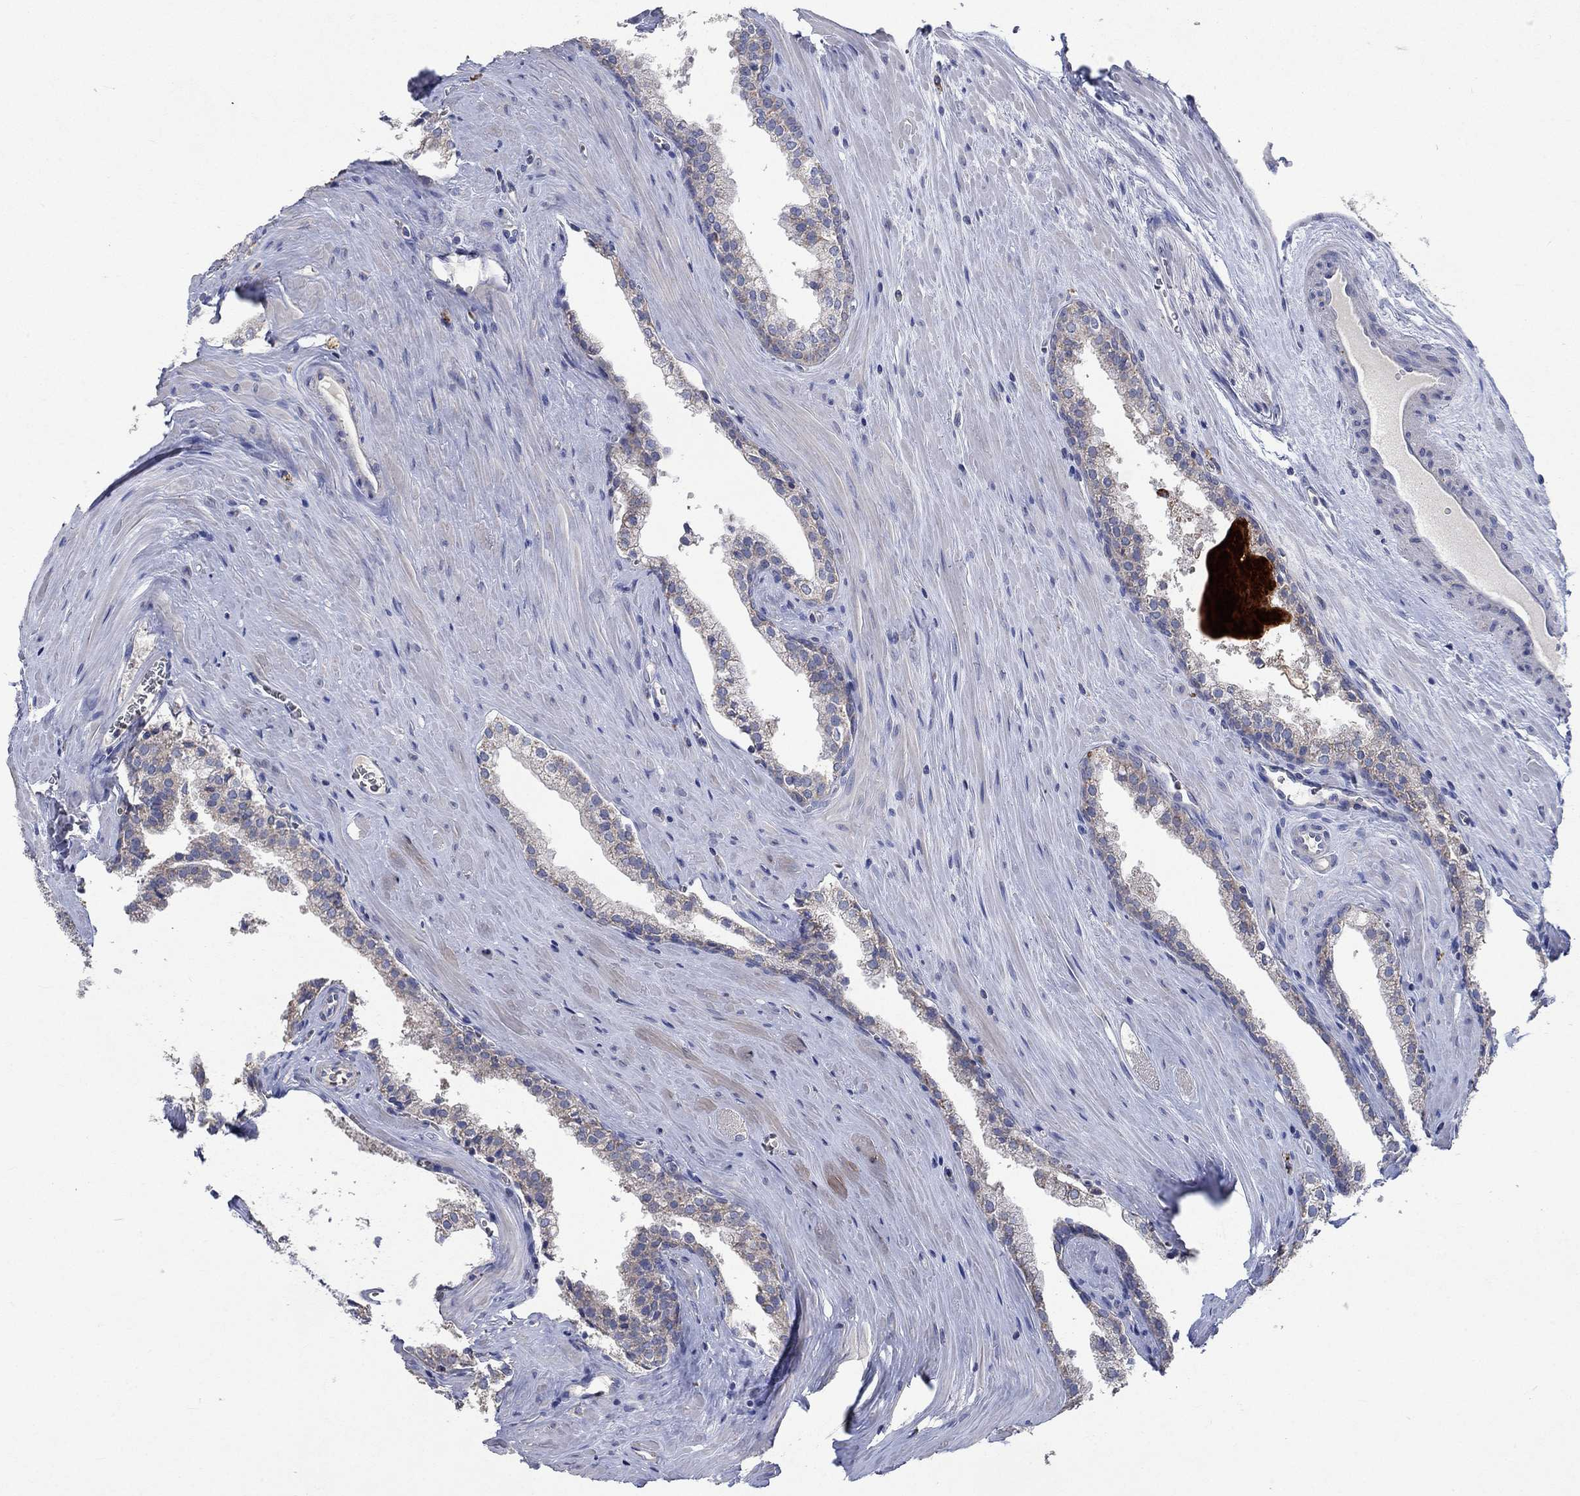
{"staining": {"intensity": "moderate", "quantity": "<25%", "location": "cytoplasmic/membranous"}, "tissue": "prostate cancer", "cell_type": "Tumor cells", "image_type": "cancer", "snomed": [{"axis": "morphology", "description": "Adenocarcinoma, NOS"}, {"axis": "topography", "description": "Prostate"}], "caption": "An image of human prostate cancer stained for a protein exhibits moderate cytoplasmic/membranous brown staining in tumor cells.", "gene": "UGT8", "patient": {"sex": "male", "age": 72}}